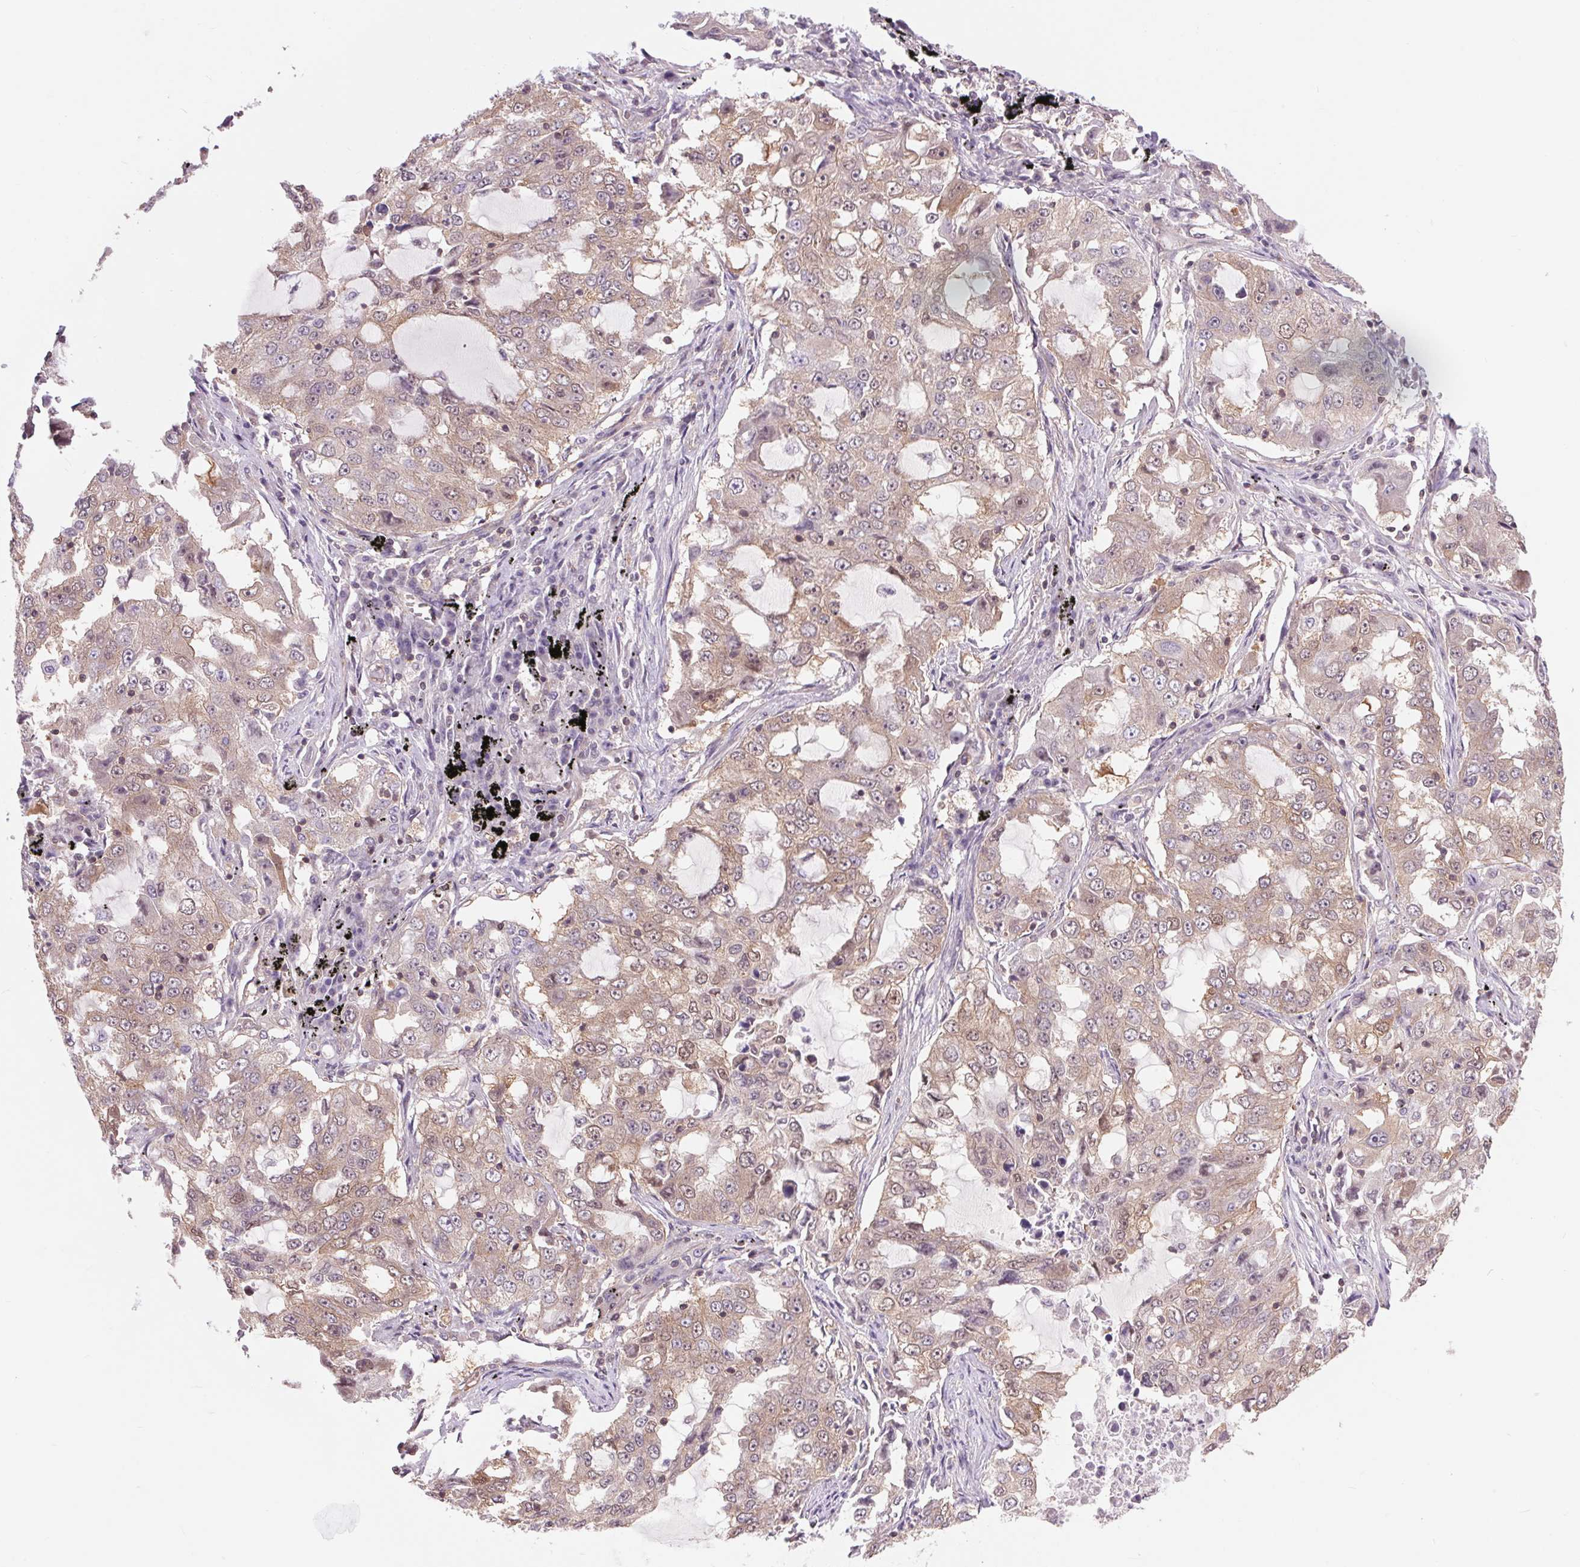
{"staining": {"intensity": "weak", "quantity": ">75%", "location": "cytoplasmic/membranous"}, "tissue": "lung cancer", "cell_type": "Tumor cells", "image_type": "cancer", "snomed": [{"axis": "morphology", "description": "Adenocarcinoma, NOS"}, {"axis": "topography", "description": "Lung"}], "caption": "A micrograph of lung adenocarcinoma stained for a protein exhibits weak cytoplasmic/membranous brown staining in tumor cells. Nuclei are stained in blue.", "gene": "SH3RF2", "patient": {"sex": "female", "age": 61}}